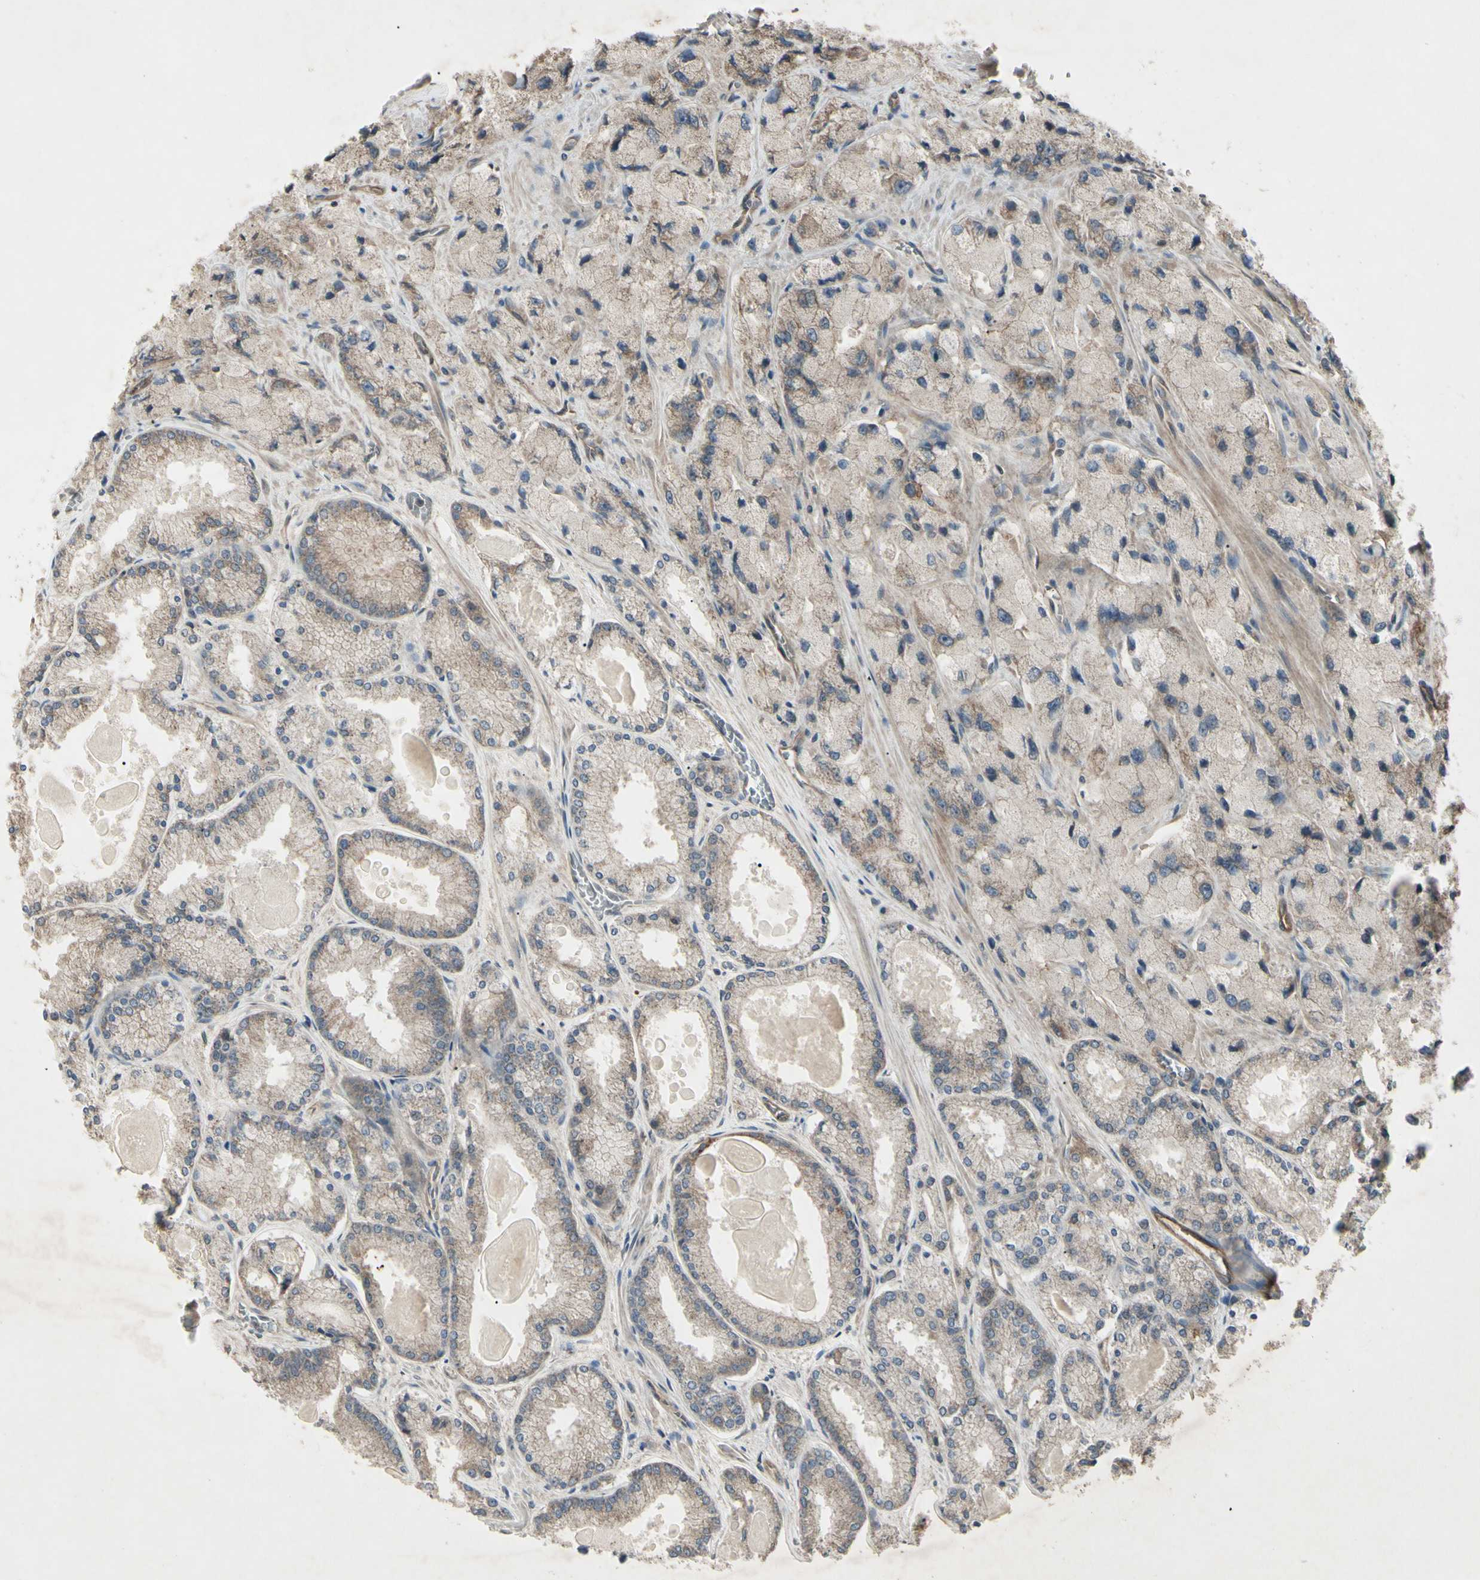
{"staining": {"intensity": "weak", "quantity": ">75%", "location": "cytoplasmic/membranous"}, "tissue": "prostate cancer", "cell_type": "Tumor cells", "image_type": "cancer", "snomed": [{"axis": "morphology", "description": "Adenocarcinoma, High grade"}, {"axis": "topography", "description": "Prostate"}], "caption": "The histopathology image shows a brown stain indicating the presence of a protein in the cytoplasmic/membranous of tumor cells in prostate adenocarcinoma (high-grade).", "gene": "JAG1", "patient": {"sex": "male", "age": 58}}